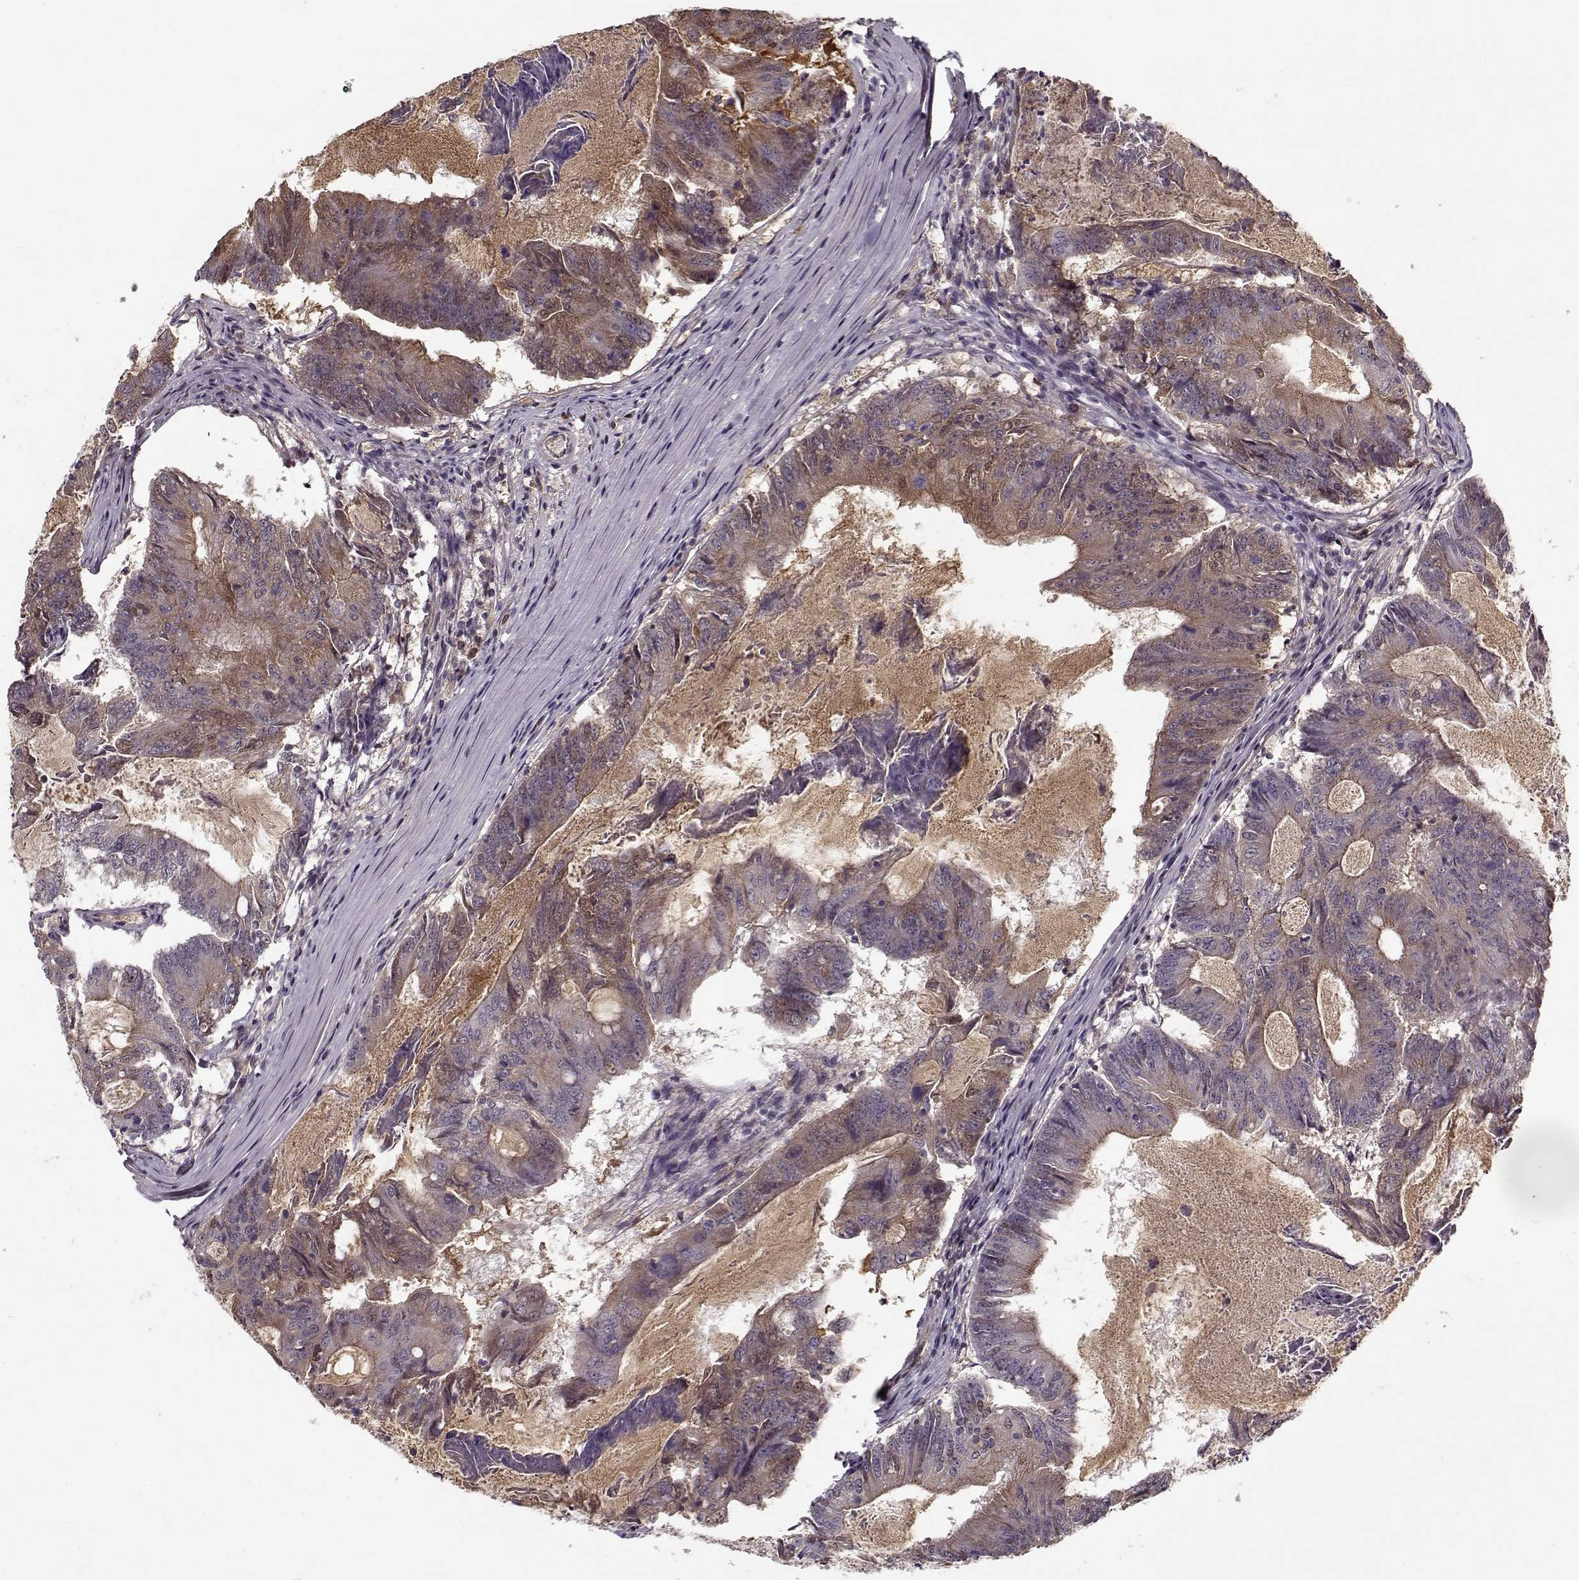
{"staining": {"intensity": "weak", "quantity": "25%-75%", "location": "cytoplasmic/membranous"}, "tissue": "colorectal cancer", "cell_type": "Tumor cells", "image_type": "cancer", "snomed": [{"axis": "morphology", "description": "Adenocarcinoma, NOS"}, {"axis": "topography", "description": "Colon"}], "caption": "Colorectal adenocarcinoma tissue exhibits weak cytoplasmic/membranous staining in approximately 25%-75% of tumor cells, visualized by immunohistochemistry.", "gene": "AFM", "patient": {"sex": "female", "age": 70}}